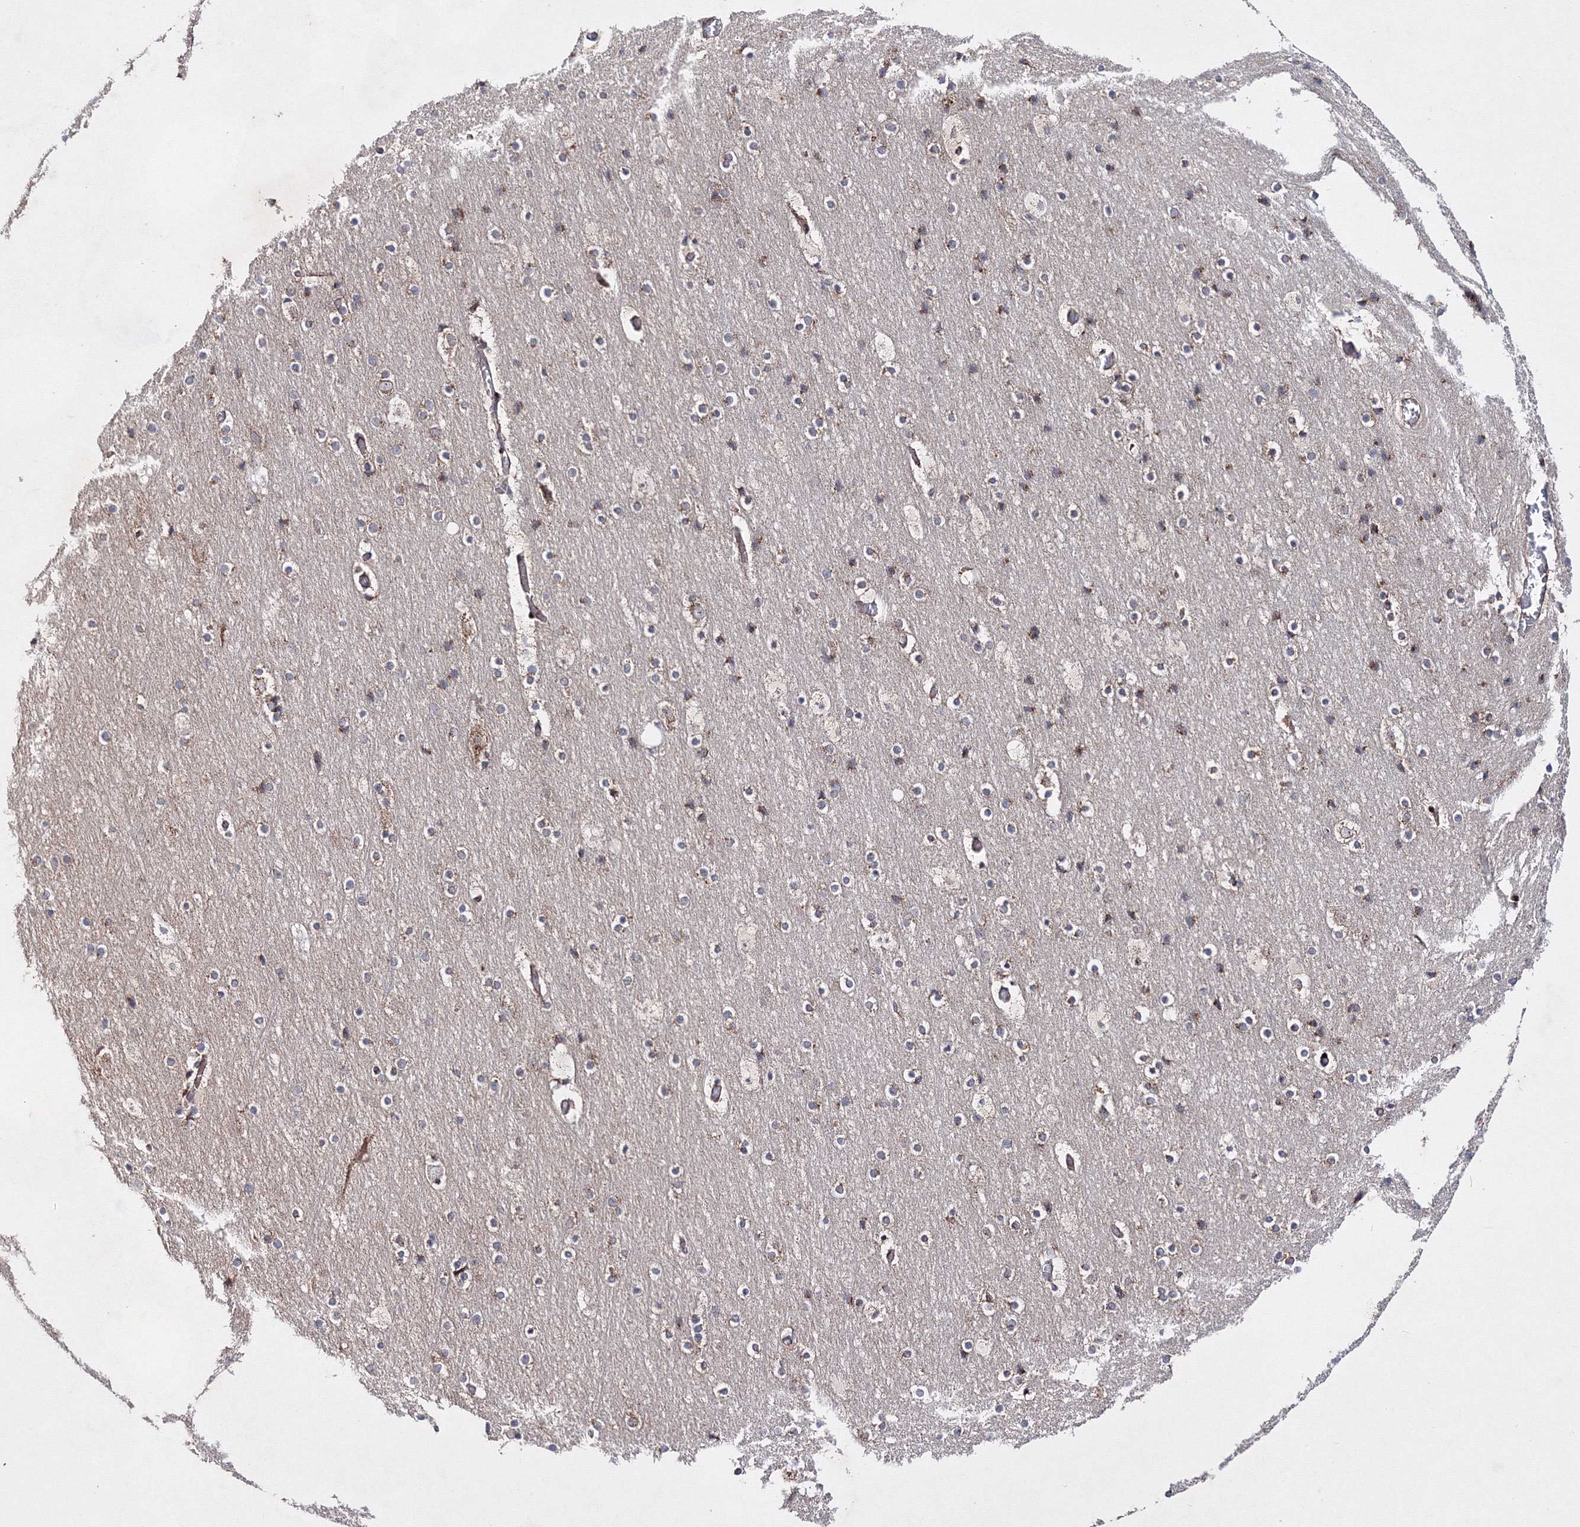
{"staining": {"intensity": "moderate", "quantity": "25%-75%", "location": "cytoplasmic/membranous"}, "tissue": "cerebral cortex", "cell_type": "Endothelial cells", "image_type": "normal", "snomed": [{"axis": "morphology", "description": "Normal tissue, NOS"}, {"axis": "topography", "description": "Cerebral cortex"}], "caption": "Brown immunohistochemical staining in benign human cerebral cortex demonstrates moderate cytoplasmic/membranous positivity in about 25%-75% of endothelial cells.", "gene": "GFM1", "patient": {"sex": "male", "age": 57}}